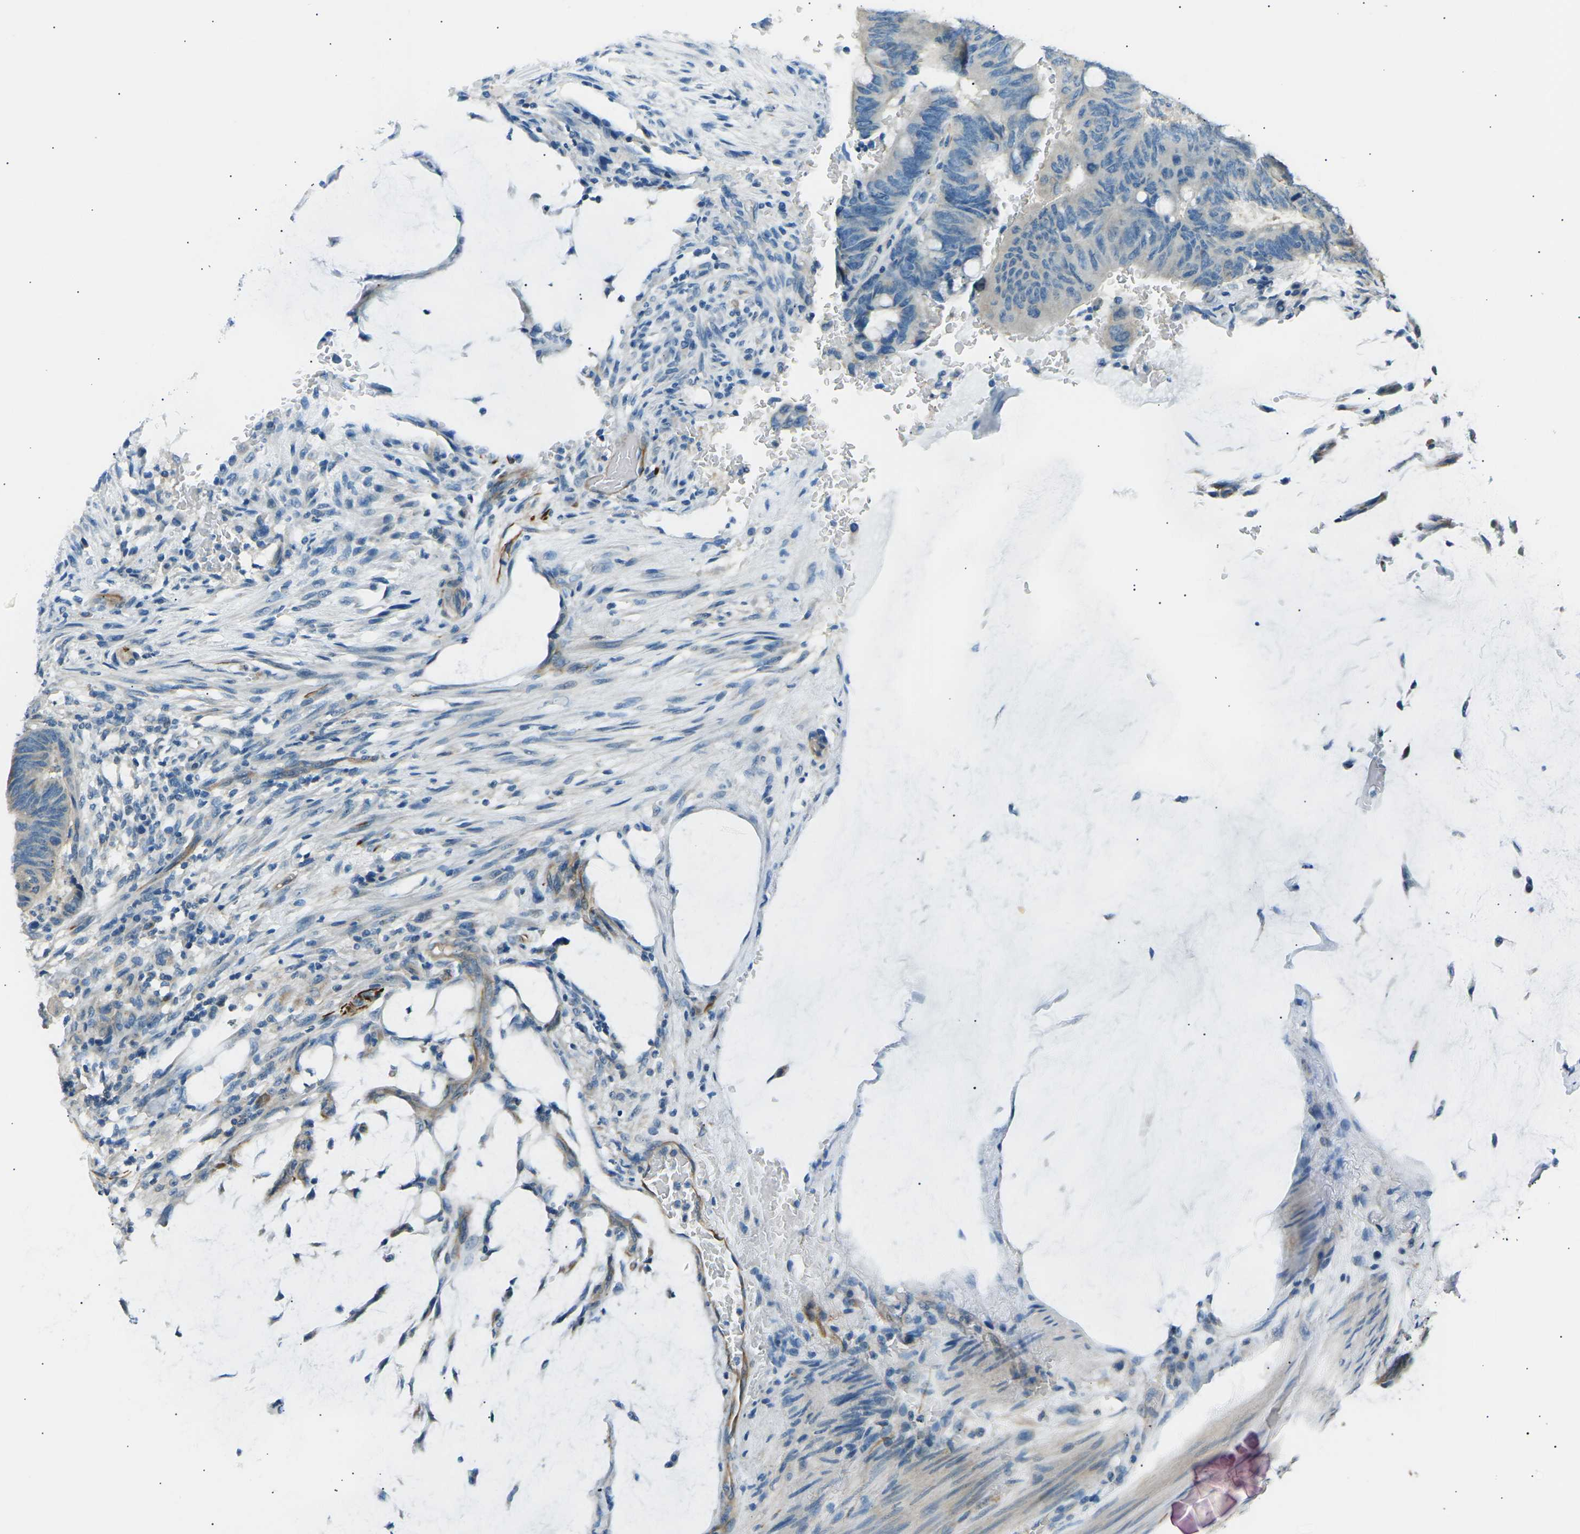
{"staining": {"intensity": "weak", "quantity": "<25%", "location": "cytoplasmic/membranous"}, "tissue": "colorectal cancer", "cell_type": "Tumor cells", "image_type": "cancer", "snomed": [{"axis": "morphology", "description": "Normal tissue, NOS"}, {"axis": "morphology", "description": "Adenocarcinoma, NOS"}, {"axis": "topography", "description": "Rectum"}], "caption": "Immunohistochemistry micrograph of neoplastic tissue: human colorectal cancer stained with DAB (3,3'-diaminobenzidine) displays no significant protein staining in tumor cells.", "gene": "SLK", "patient": {"sex": "male", "age": 92}}